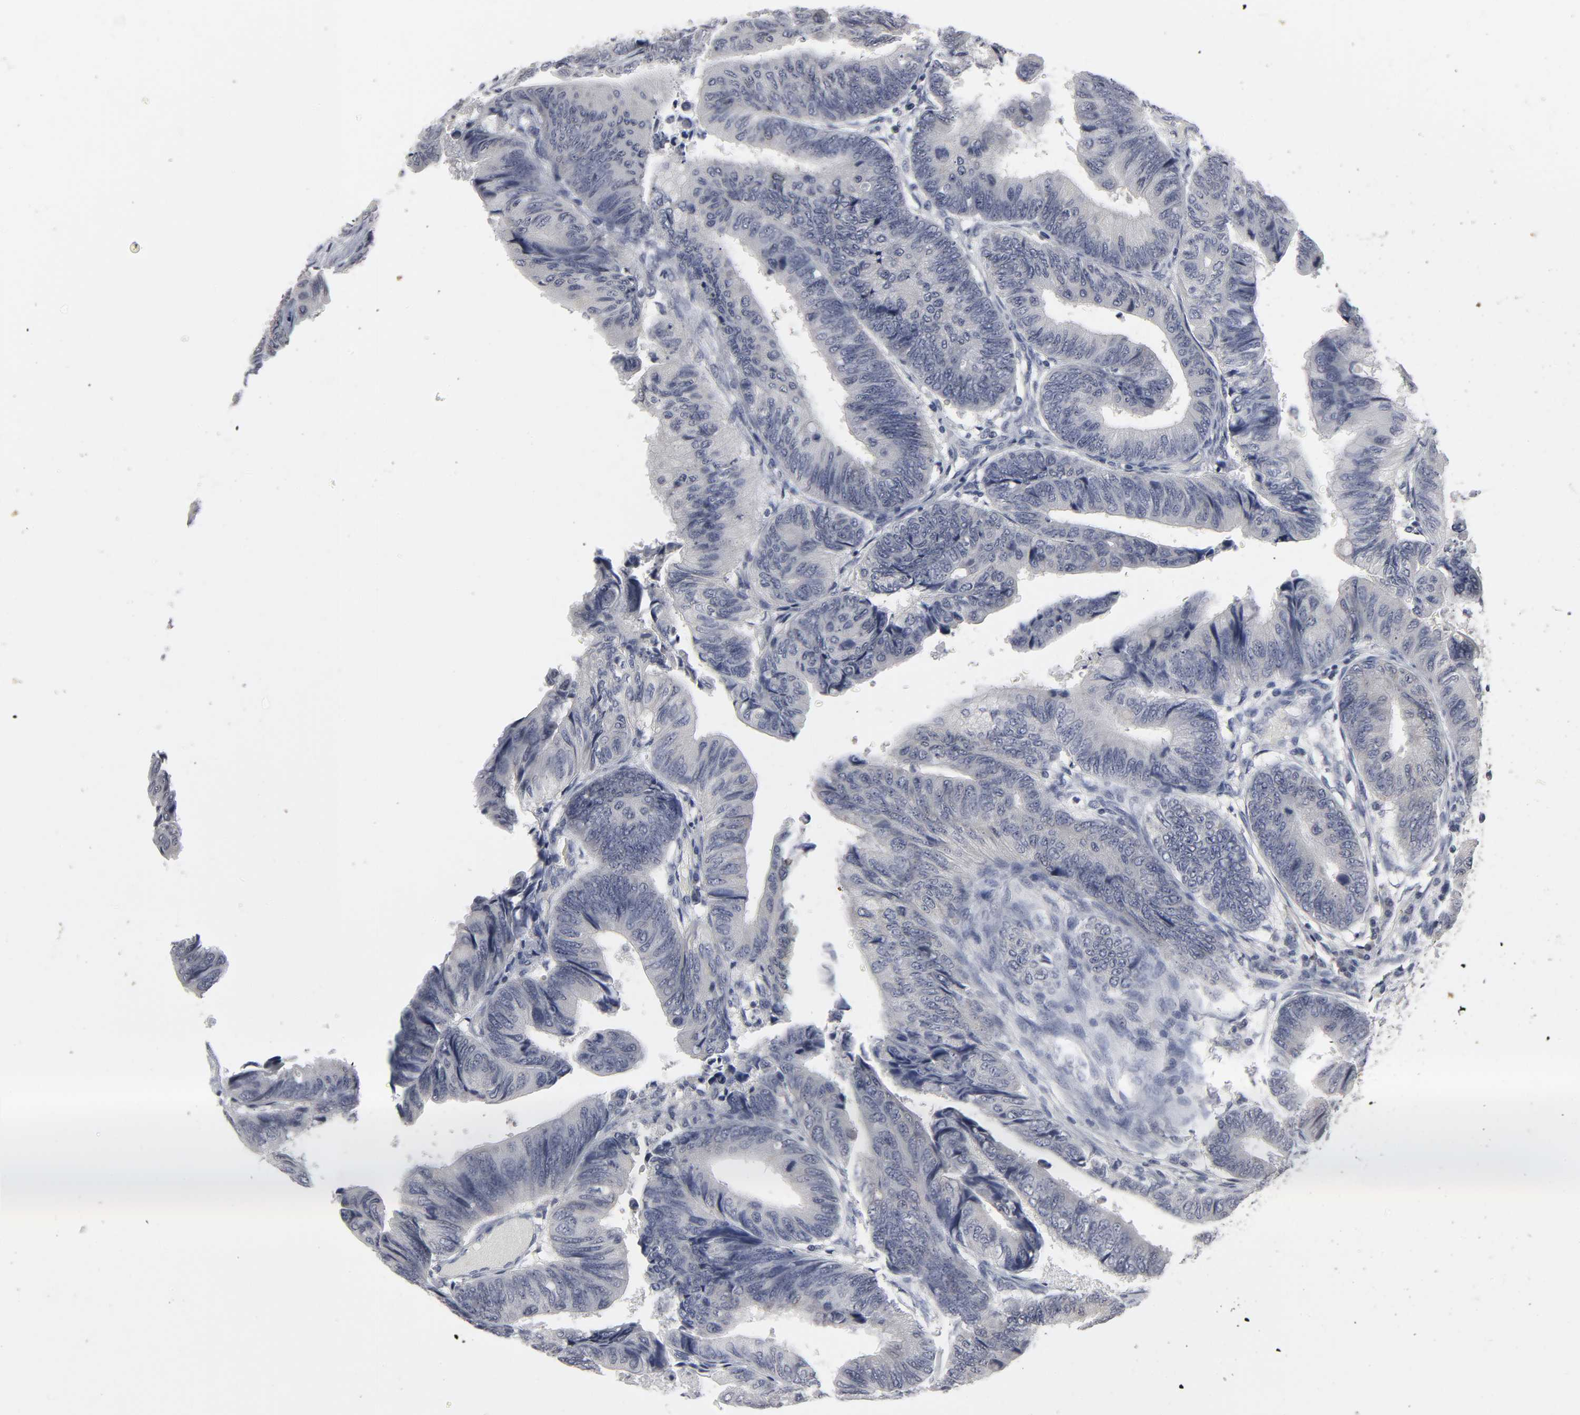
{"staining": {"intensity": "negative", "quantity": "none", "location": "none"}, "tissue": "colorectal cancer", "cell_type": "Tumor cells", "image_type": "cancer", "snomed": [{"axis": "morphology", "description": "Normal tissue, NOS"}, {"axis": "morphology", "description": "Adenocarcinoma, NOS"}, {"axis": "topography", "description": "Rectum"}, {"axis": "topography", "description": "Peripheral nerve tissue"}], "caption": "Immunohistochemical staining of colorectal cancer (adenocarcinoma) reveals no significant expression in tumor cells.", "gene": "TCAP", "patient": {"sex": "male", "age": 92}}